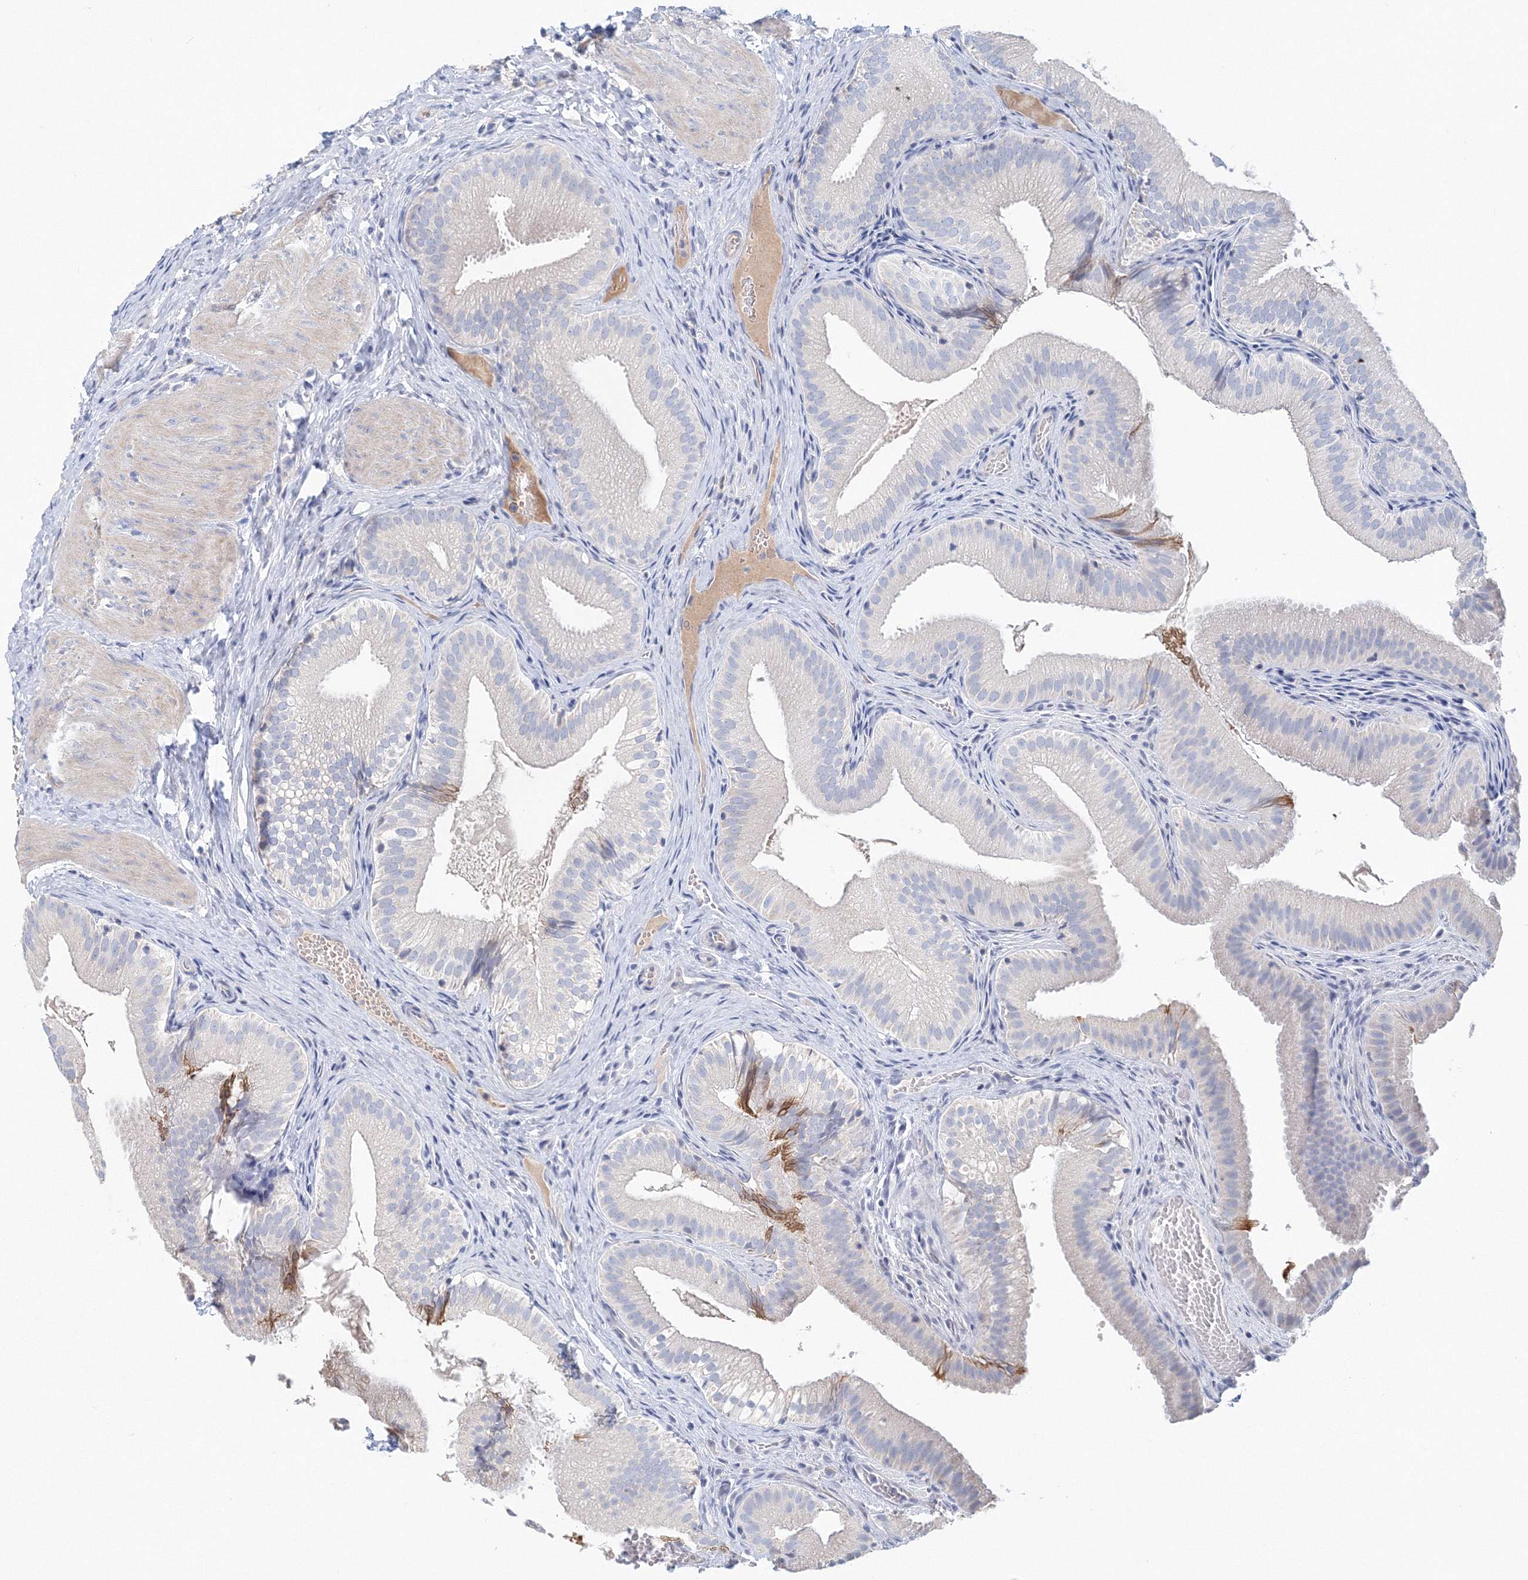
{"staining": {"intensity": "negative", "quantity": "none", "location": "none"}, "tissue": "gallbladder", "cell_type": "Glandular cells", "image_type": "normal", "snomed": [{"axis": "morphology", "description": "Normal tissue, NOS"}, {"axis": "topography", "description": "Gallbladder"}], "caption": "Histopathology image shows no protein expression in glandular cells of unremarkable gallbladder.", "gene": "LRRIQ4", "patient": {"sex": "female", "age": 30}}